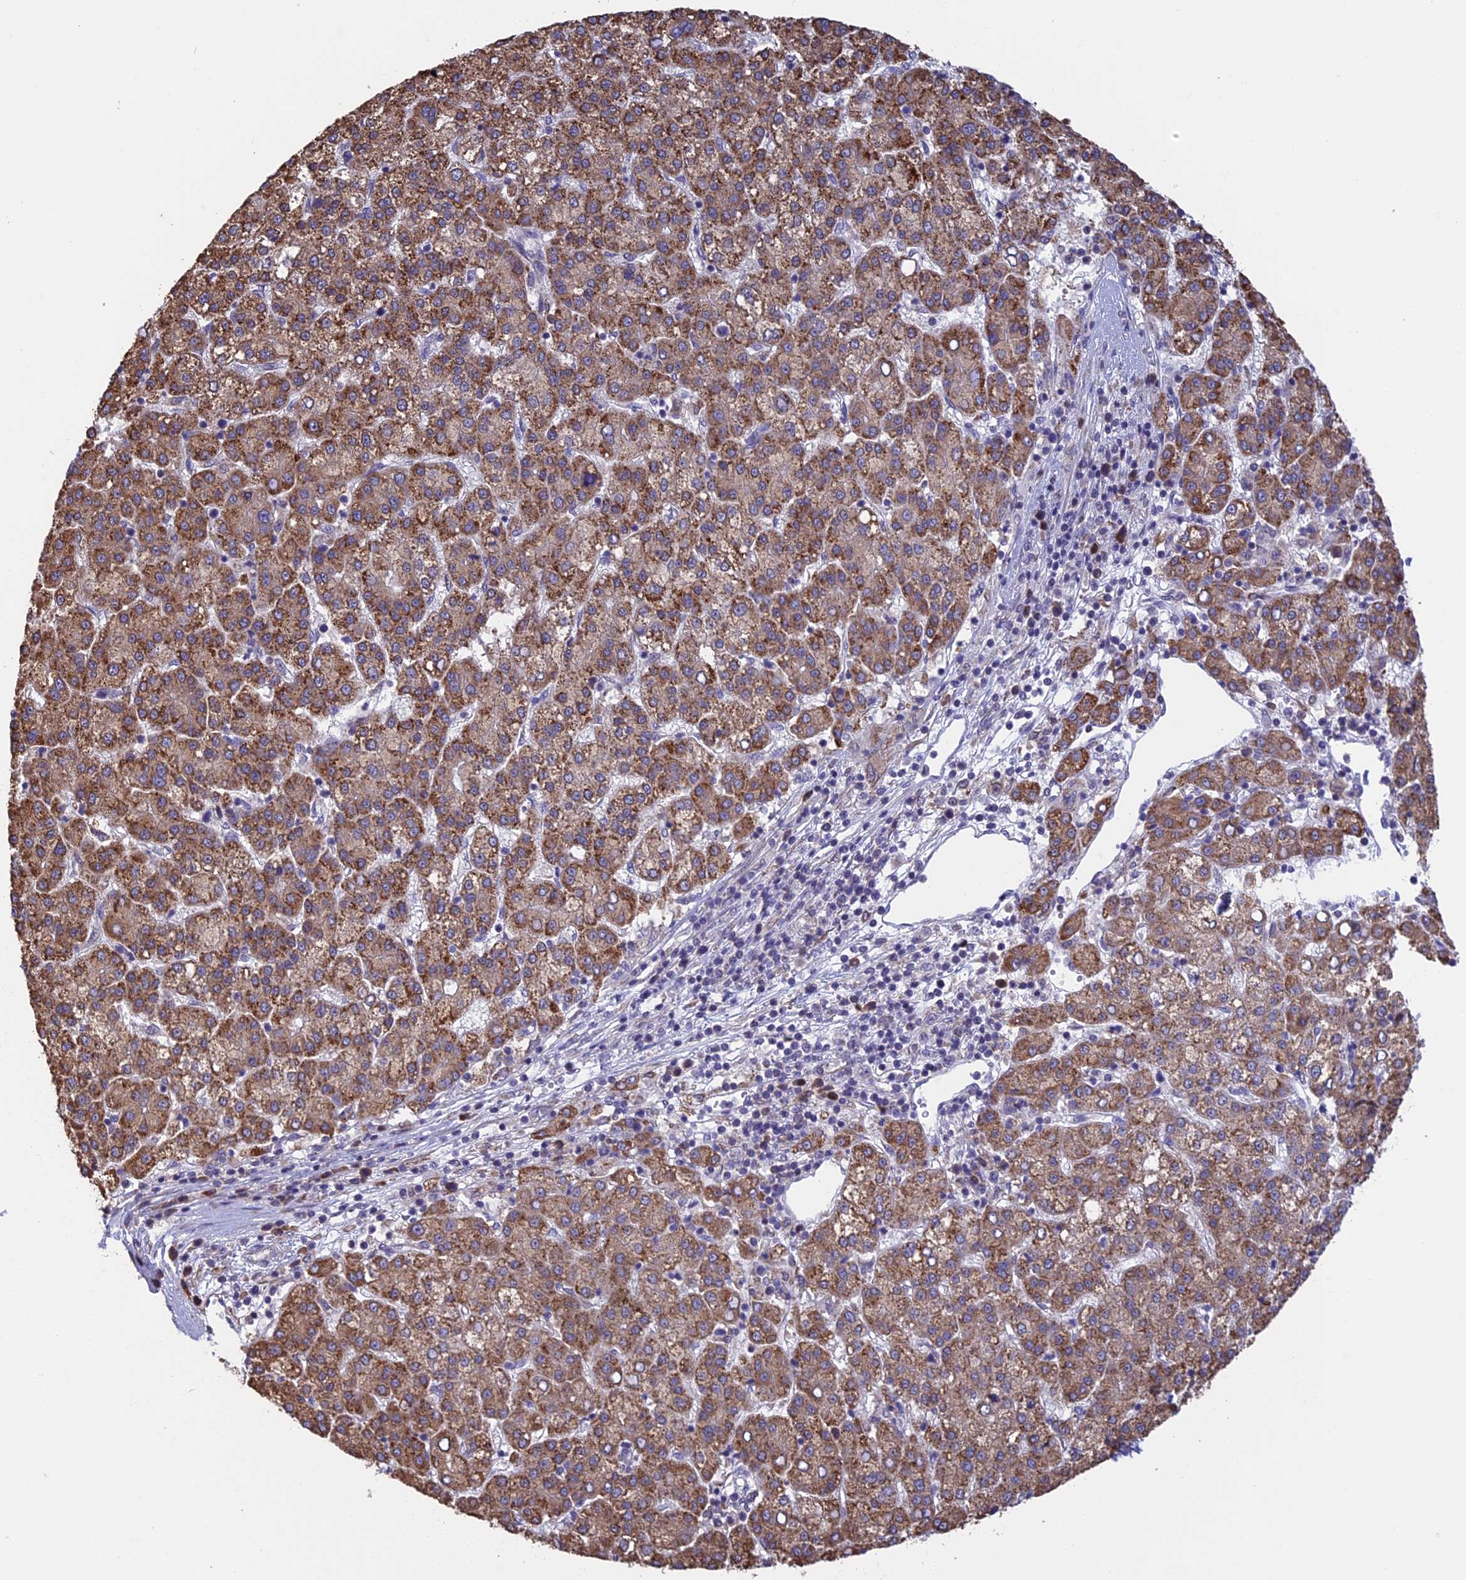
{"staining": {"intensity": "moderate", "quantity": ">75%", "location": "cytoplasmic/membranous"}, "tissue": "liver cancer", "cell_type": "Tumor cells", "image_type": "cancer", "snomed": [{"axis": "morphology", "description": "Carcinoma, Hepatocellular, NOS"}, {"axis": "topography", "description": "Liver"}], "caption": "Immunohistochemistry (IHC) of human liver hepatocellular carcinoma demonstrates medium levels of moderate cytoplasmic/membranous staining in approximately >75% of tumor cells.", "gene": "DMRTA2", "patient": {"sex": "female", "age": 58}}